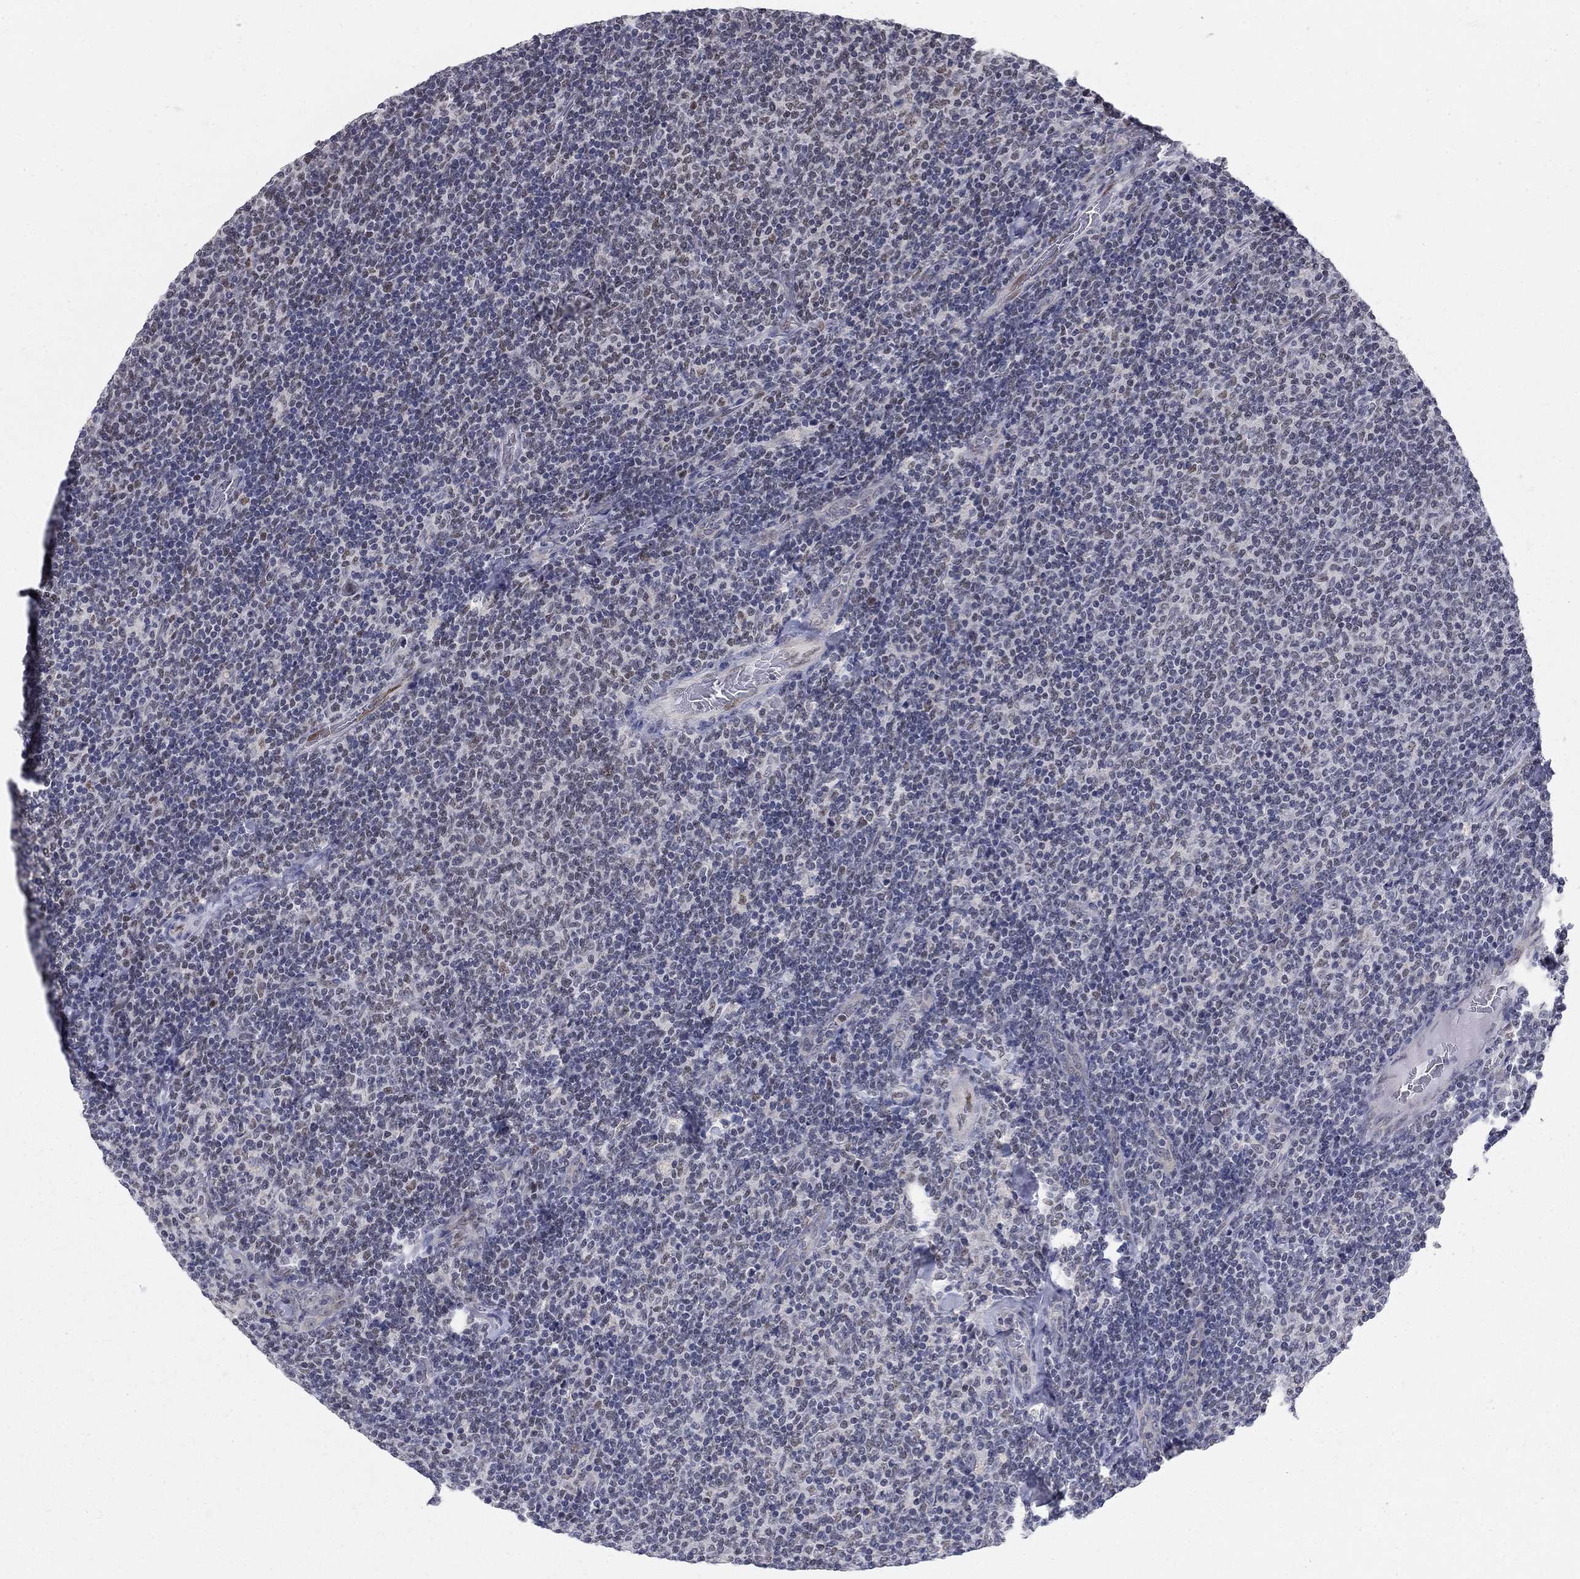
{"staining": {"intensity": "negative", "quantity": "none", "location": "none"}, "tissue": "lymphoma", "cell_type": "Tumor cells", "image_type": "cancer", "snomed": [{"axis": "morphology", "description": "Malignant lymphoma, non-Hodgkin's type, Low grade"}, {"axis": "topography", "description": "Lymph node"}], "caption": "This is a histopathology image of immunohistochemistry (IHC) staining of malignant lymphoma, non-Hodgkin's type (low-grade), which shows no positivity in tumor cells.", "gene": "GCFC2", "patient": {"sex": "male", "age": 52}}